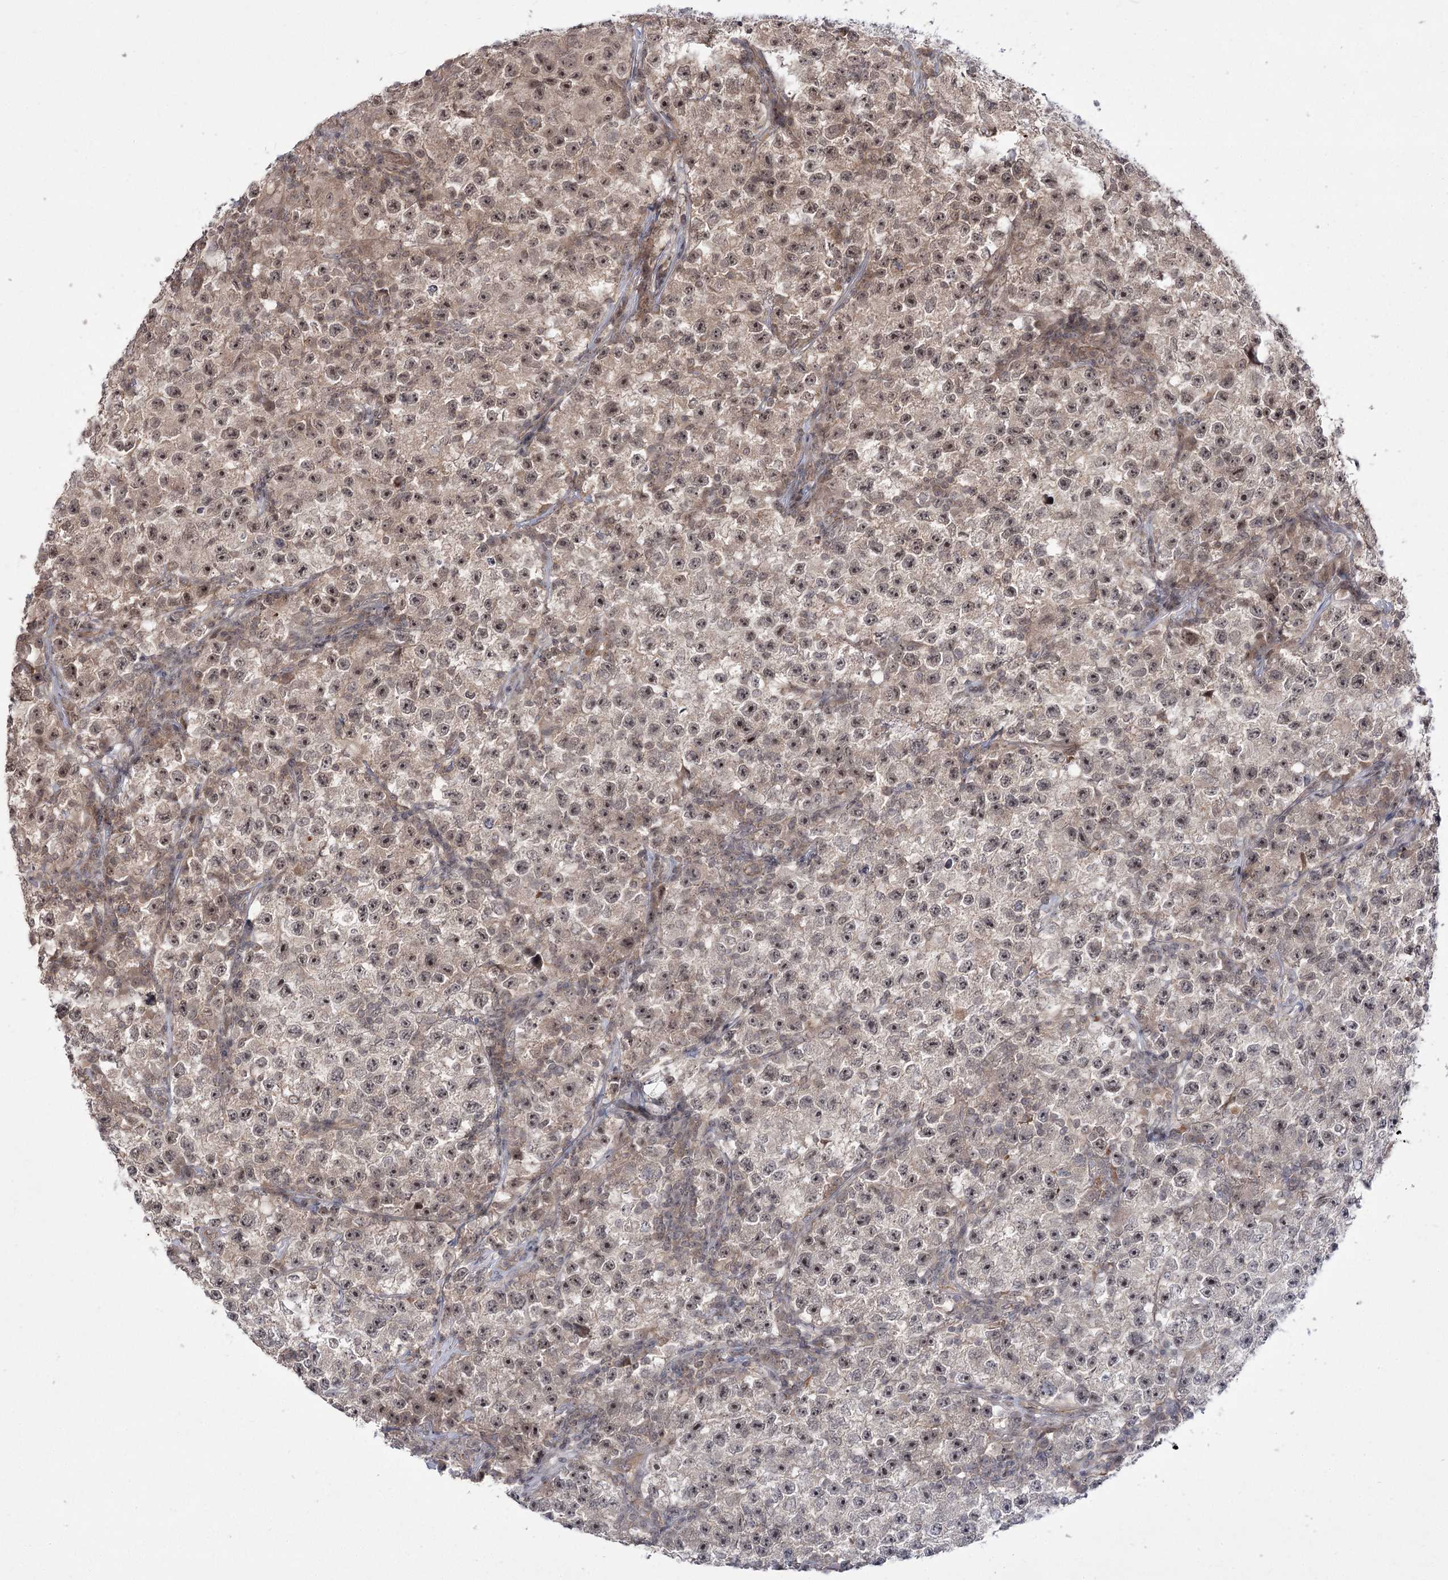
{"staining": {"intensity": "moderate", "quantity": "<25%", "location": "nuclear"}, "tissue": "testis cancer", "cell_type": "Tumor cells", "image_type": "cancer", "snomed": [{"axis": "morphology", "description": "Seminoma, NOS"}, {"axis": "topography", "description": "Testis"}], "caption": "Testis cancer (seminoma) stained for a protein reveals moderate nuclear positivity in tumor cells. The staining is performed using DAB (3,3'-diaminobenzidine) brown chromogen to label protein expression. The nuclei are counter-stained blue using hematoxylin.", "gene": "HELQ", "patient": {"sex": "male", "age": 22}}